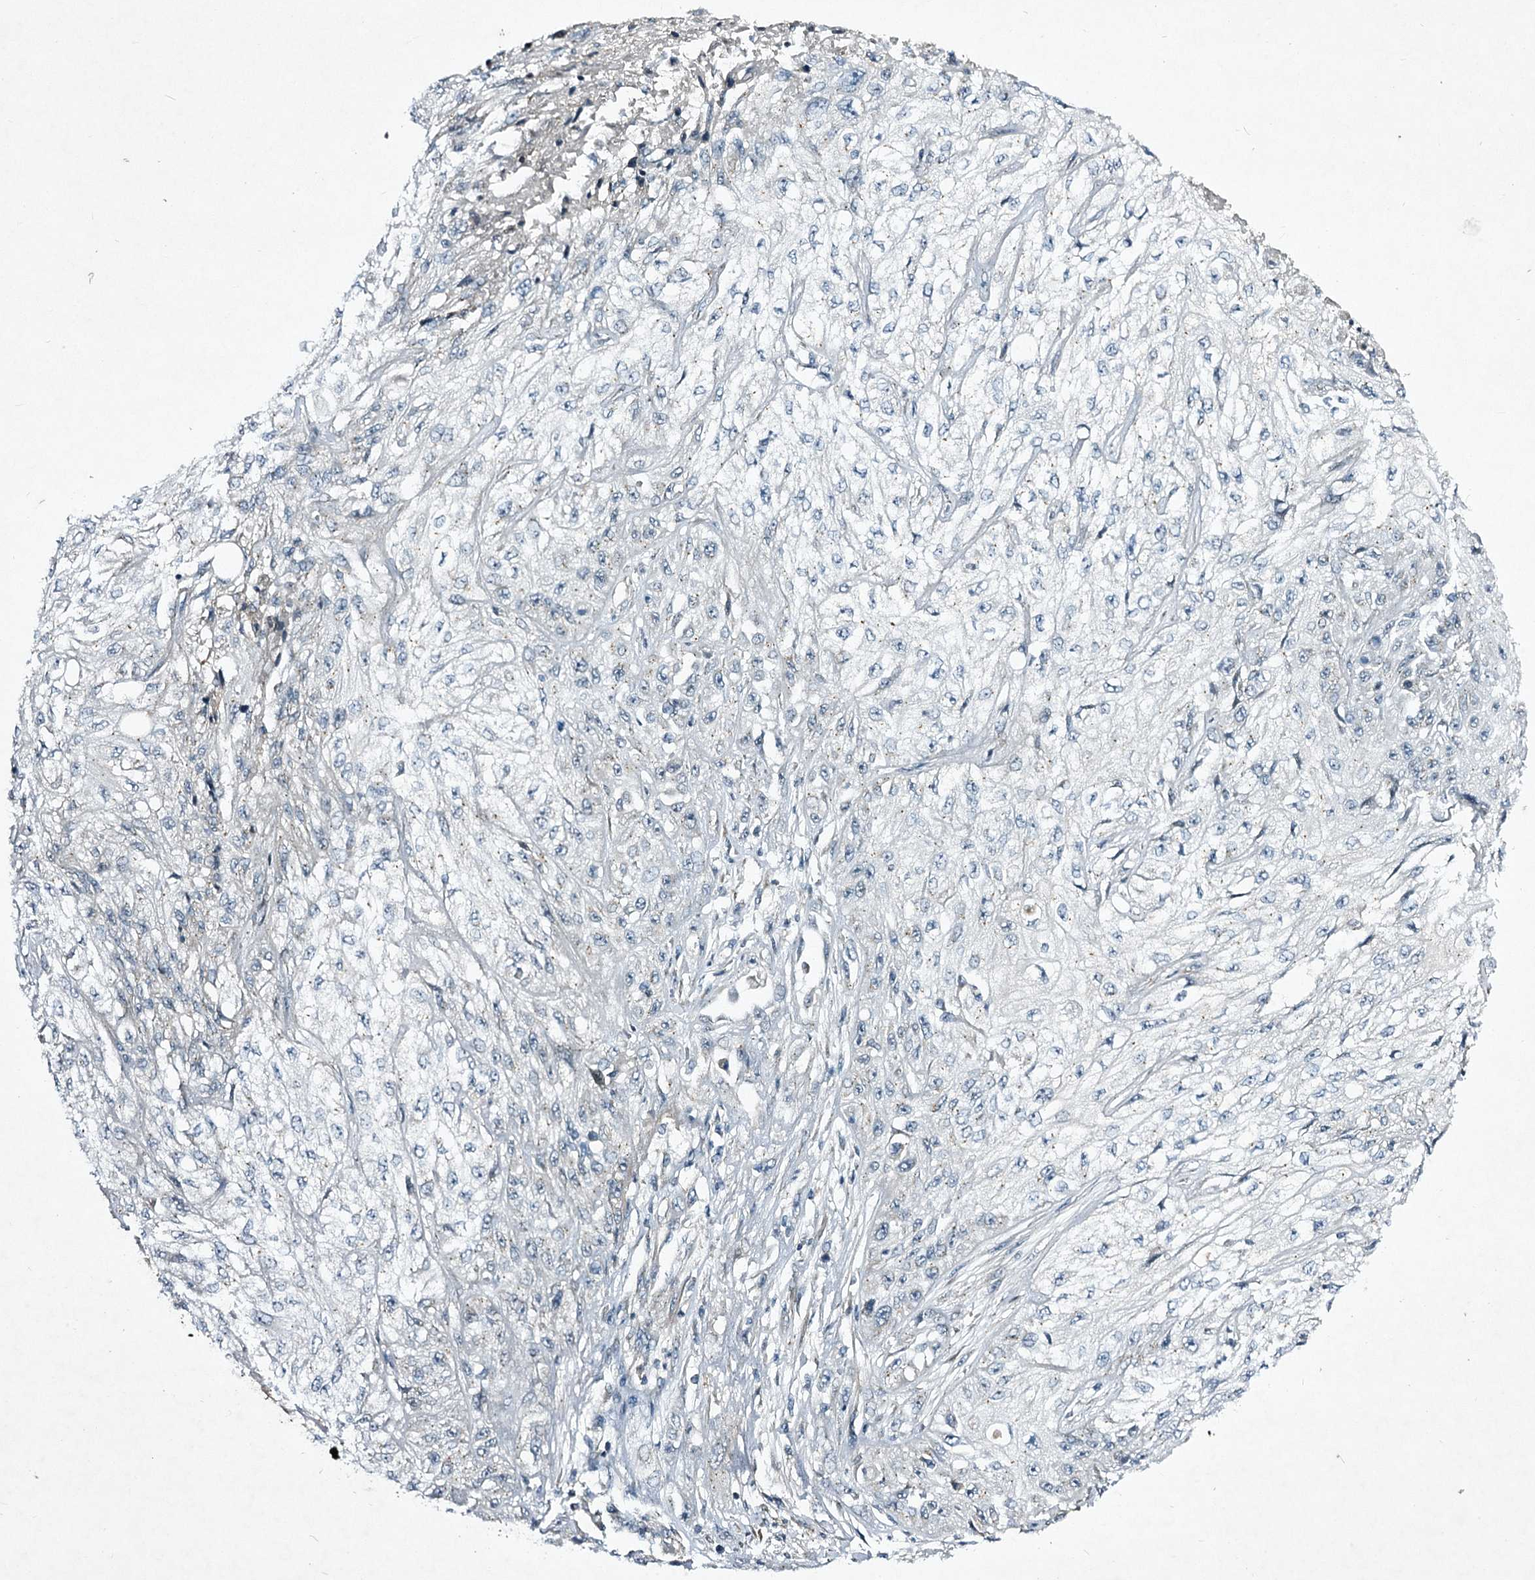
{"staining": {"intensity": "negative", "quantity": "none", "location": "none"}, "tissue": "skin cancer", "cell_type": "Tumor cells", "image_type": "cancer", "snomed": [{"axis": "morphology", "description": "Squamous cell carcinoma, NOS"}, {"axis": "morphology", "description": "Squamous cell carcinoma, metastatic, NOS"}, {"axis": "topography", "description": "Skin"}, {"axis": "topography", "description": "Lymph node"}], "caption": "Tumor cells are negative for protein expression in human squamous cell carcinoma (skin). (Stains: DAB immunohistochemistry (IHC) with hematoxylin counter stain, Microscopy: brightfield microscopy at high magnification).", "gene": "STAP1", "patient": {"sex": "male", "age": 75}}